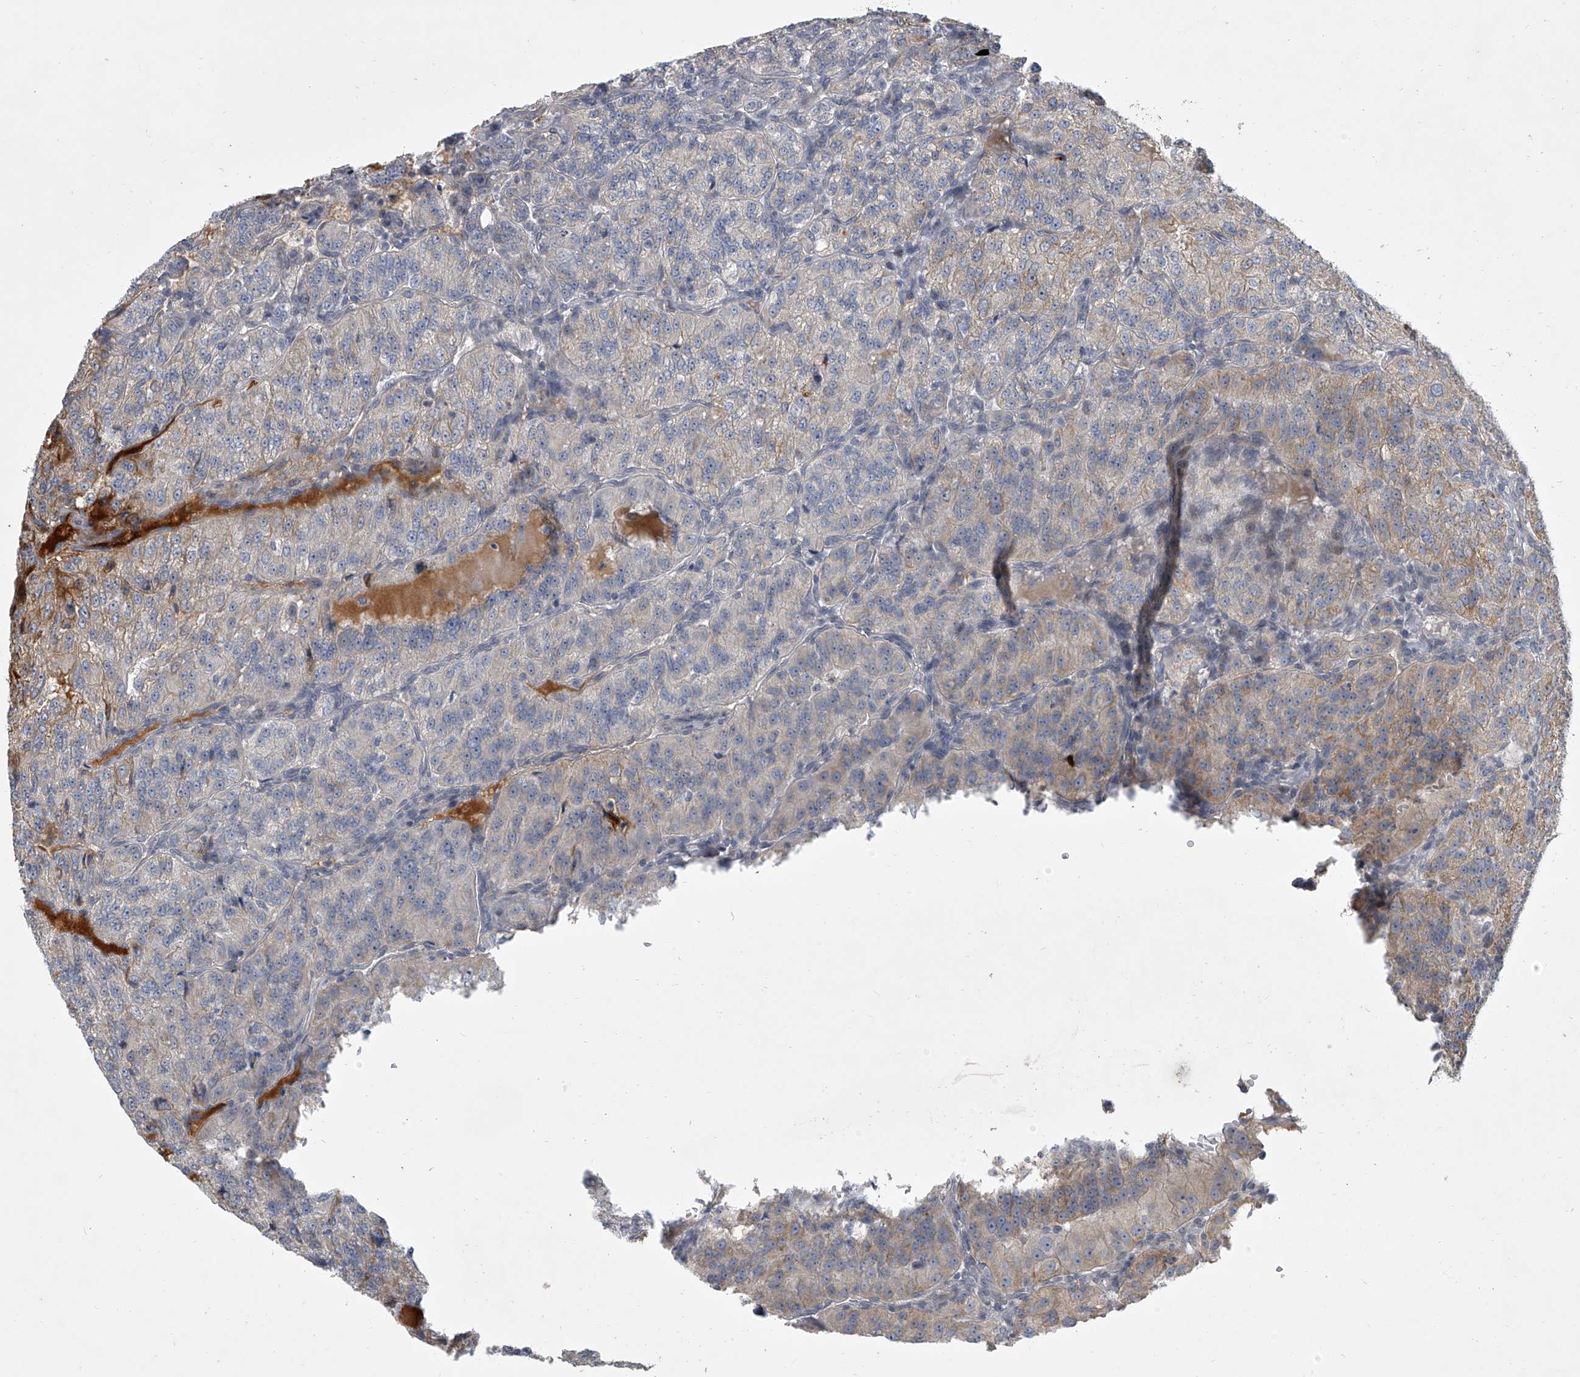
{"staining": {"intensity": "moderate", "quantity": "<25%", "location": "cytoplasmic/membranous"}, "tissue": "renal cancer", "cell_type": "Tumor cells", "image_type": "cancer", "snomed": [{"axis": "morphology", "description": "Adenocarcinoma, NOS"}, {"axis": "topography", "description": "Kidney"}], "caption": "Immunohistochemical staining of human renal cancer (adenocarcinoma) reveals moderate cytoplasmic/membranous protein positivity in about <25% of tumor cells. The staining was performed using DAB to visualize the protein expression in brown, while the nuclei were stained in blue with hematoxylin (Magnification: 20x).", "gene": "HEATR6", "patient": {"sex": "female", "age": 63}}